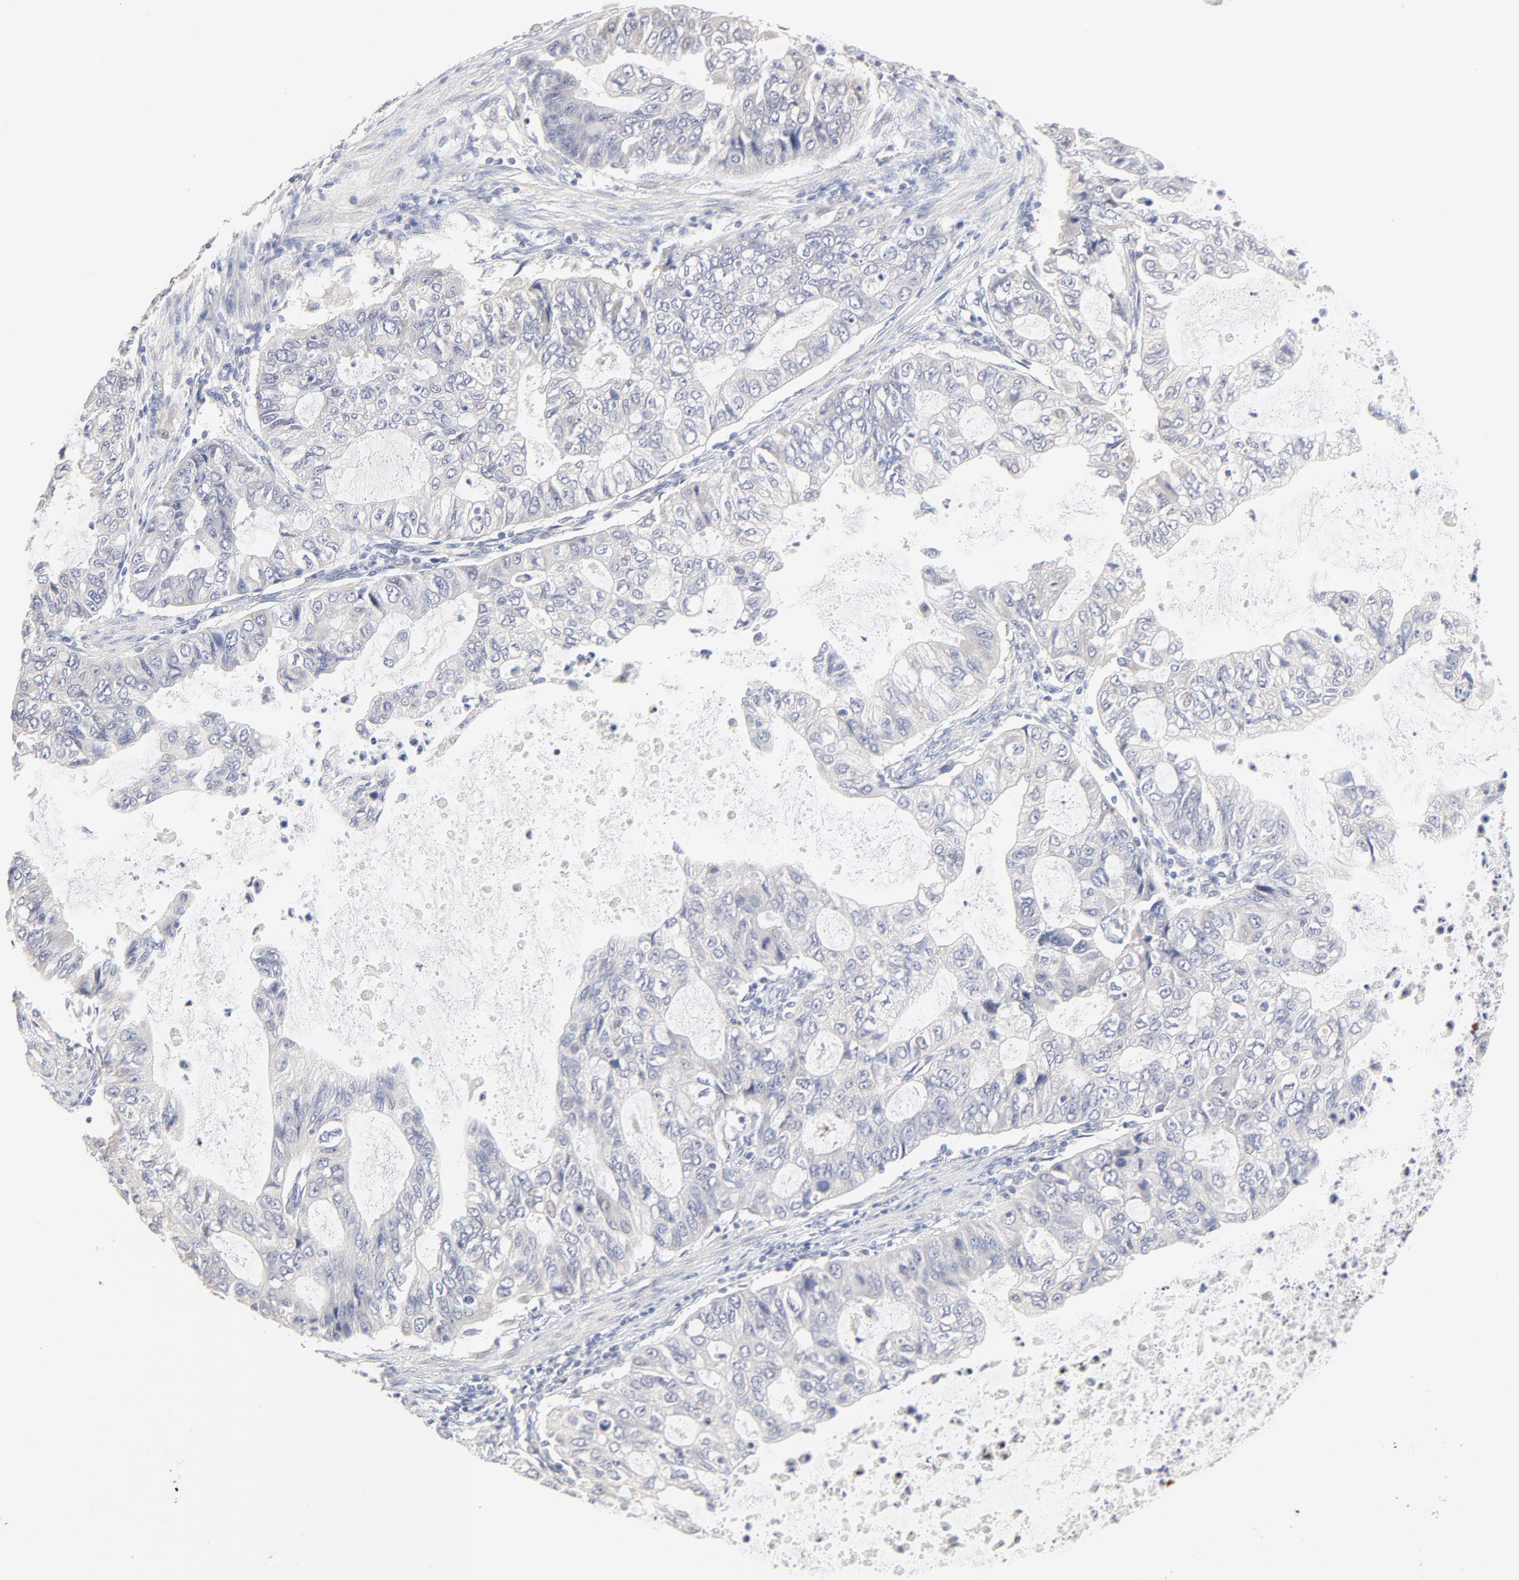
{"staining": {"intensity": "negative", "quantity": "none", "location": "none"}, "tissue": "stomach cancer", "cell_type": "Tumor cells", "image_type": "cancer", "snomed": [{"axis": "morphology", "description": "Adenocarcinoma, NOS"}, {"axis": "topography", "description": "Stomach, upper"}], "caption": "IHC of stomach cancer (adenocarcinoma) shows no staining in tumor cells.", "gene": "MTERF2", "patient": {"sex": "female", "age": 52}}